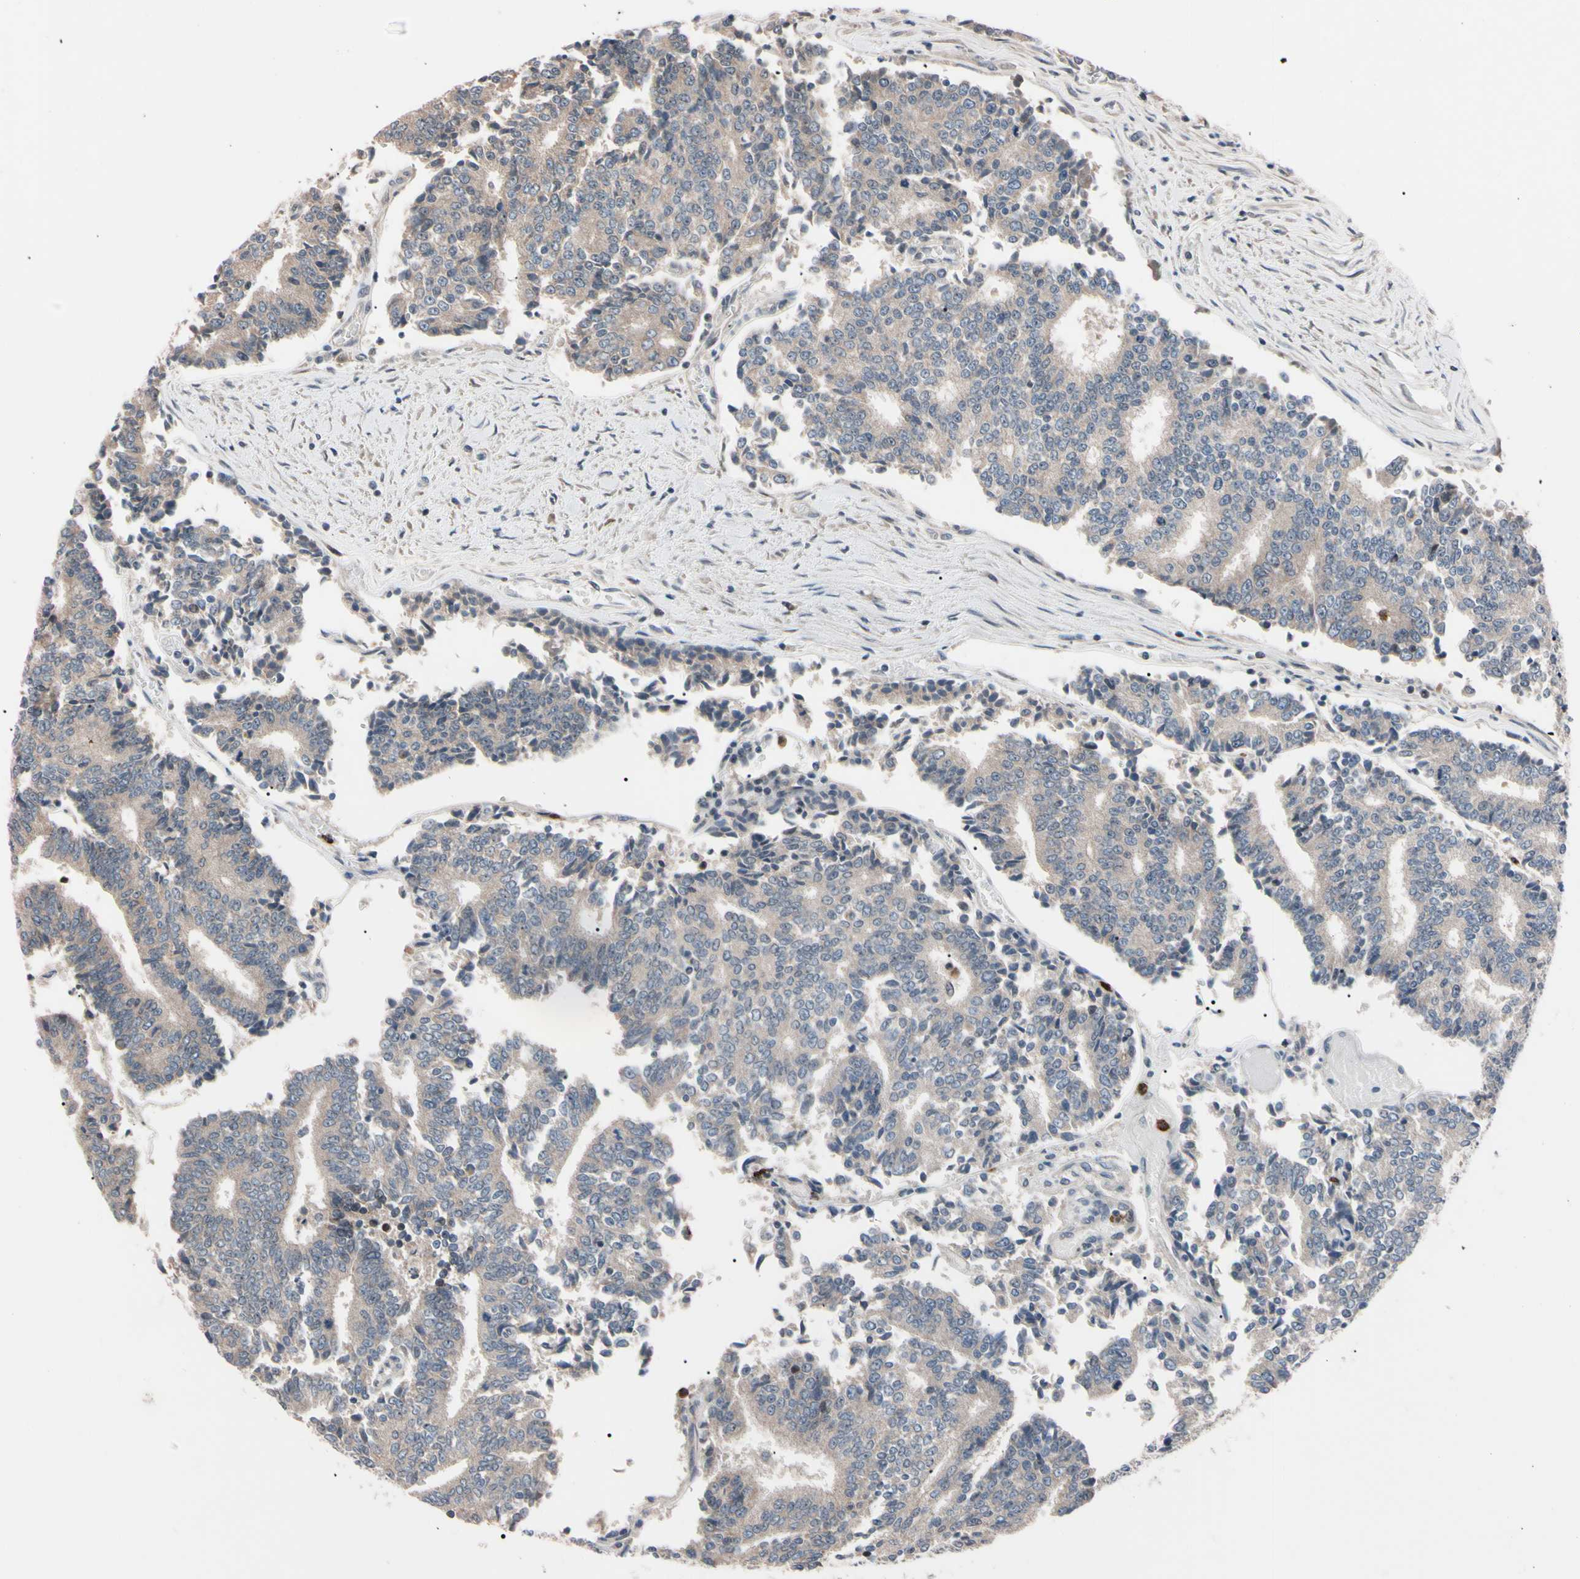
{"staining": {"intensity": "weak", "quantity": ">75%", "location": "cytoplasmic/membranous"}, "tissue": "prostate cancer", "cell_type": "Tumor cells", "image_type": "cancer", "snomed": [{"axis": "morphology", "description": "Normal tissue, NOS"}, {"axis": "morphology", "description": "Adenocarcinoma, High grade"}, {"axis": "topography", "description": "Prostate"}, {"axis": "topography", "description": "Seminal veicle"}], "caption": "Prostate cancer stained for a protein (brown) demonstrates weak cytoplasmic/membranous positive staining in approximately >75% of tumor cells.", "gene": "TRAF5", "patient": {"sex": "male", "age": 55}}